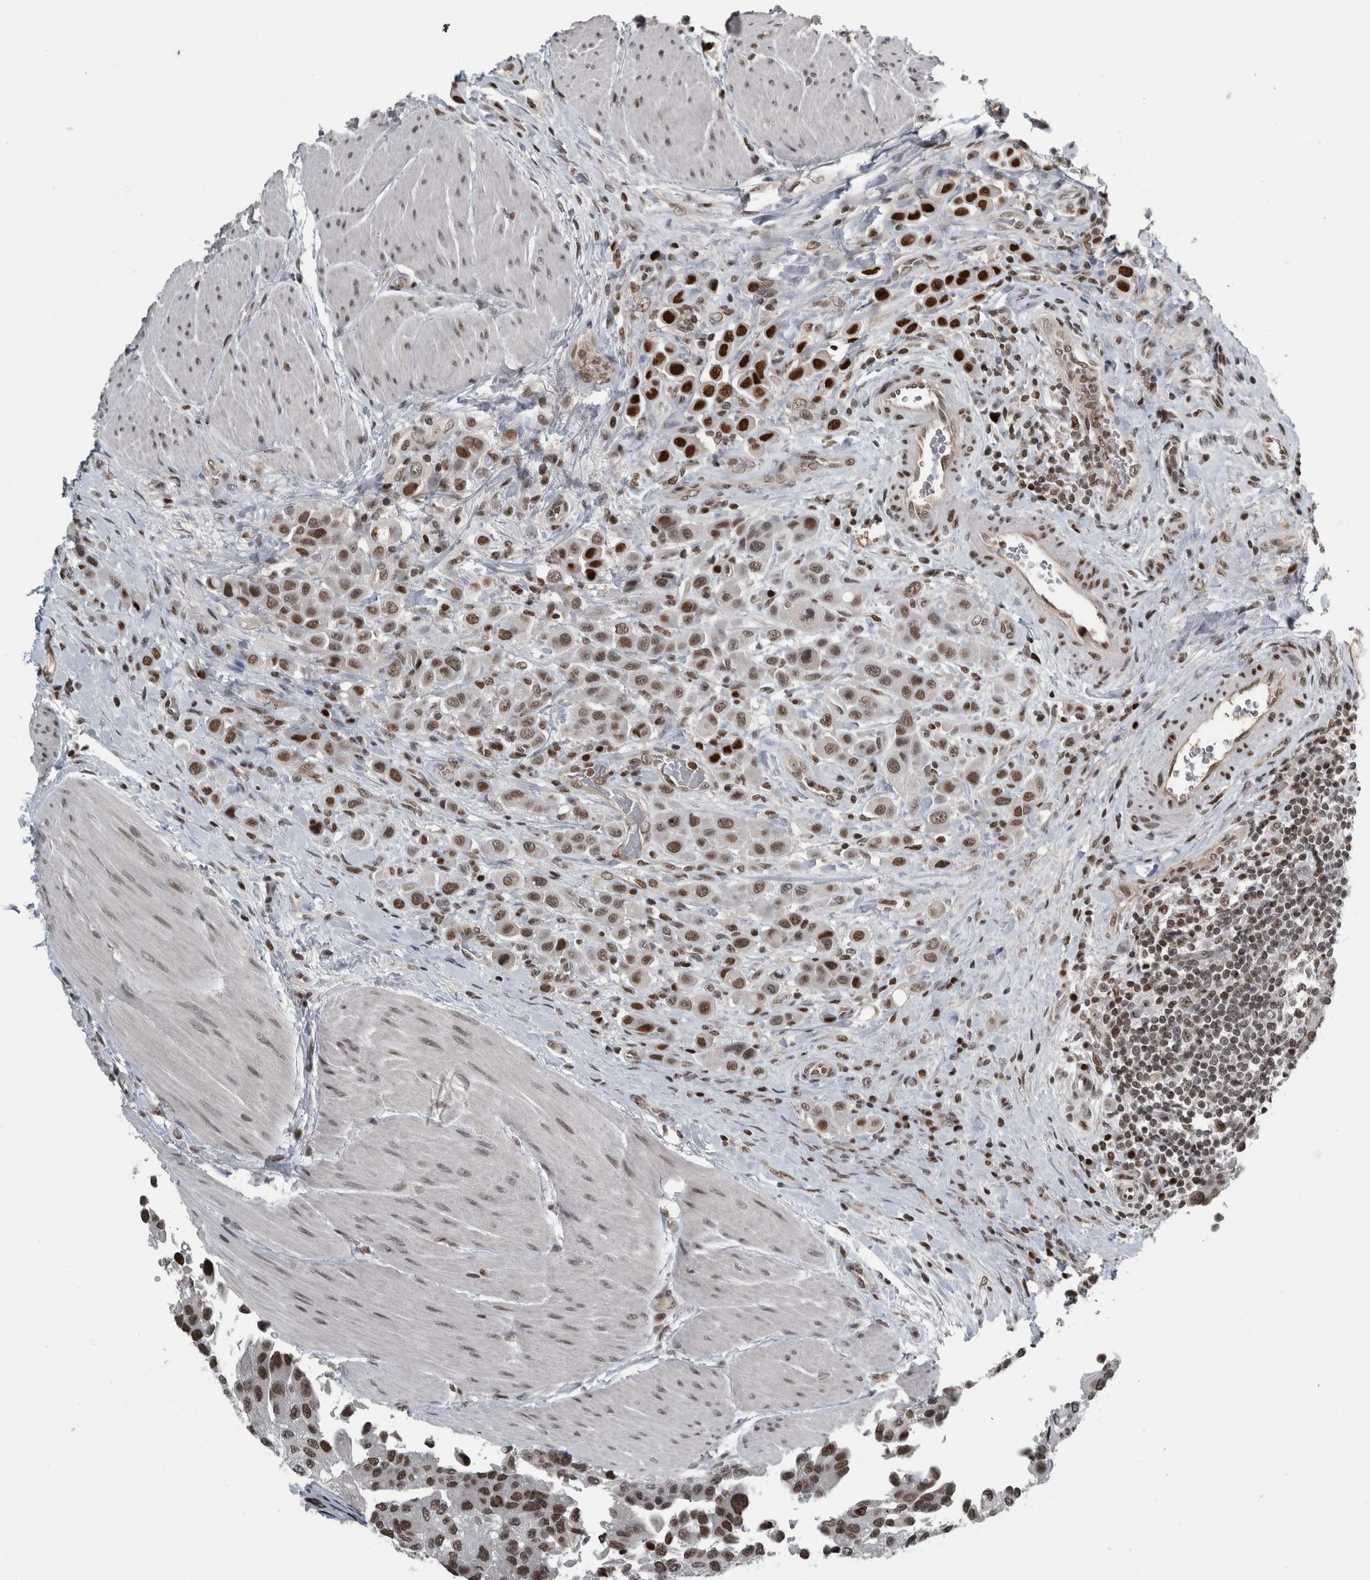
{"staining": {"intensity": "strong", "quantity": ">75%", "location": "nuclear"}, "tissue": "urothelial cancer", "cell_type": "Tumor cells", "image_type": "cancer", "snomed": [{"axis": "morphology", "description": "Urothelial carcinoma, High grade"}, {"axis": "topography", "description": "Urinary bladder"}], "caption": "High-power microscopy captured an IHC histopathology image of high-grade urothelial carcinoma, revealing strong nuclear staining in approximately >75% of tumor cells.", "gene": "UNC50", "patient": {"sex": "male", "age": 50}}